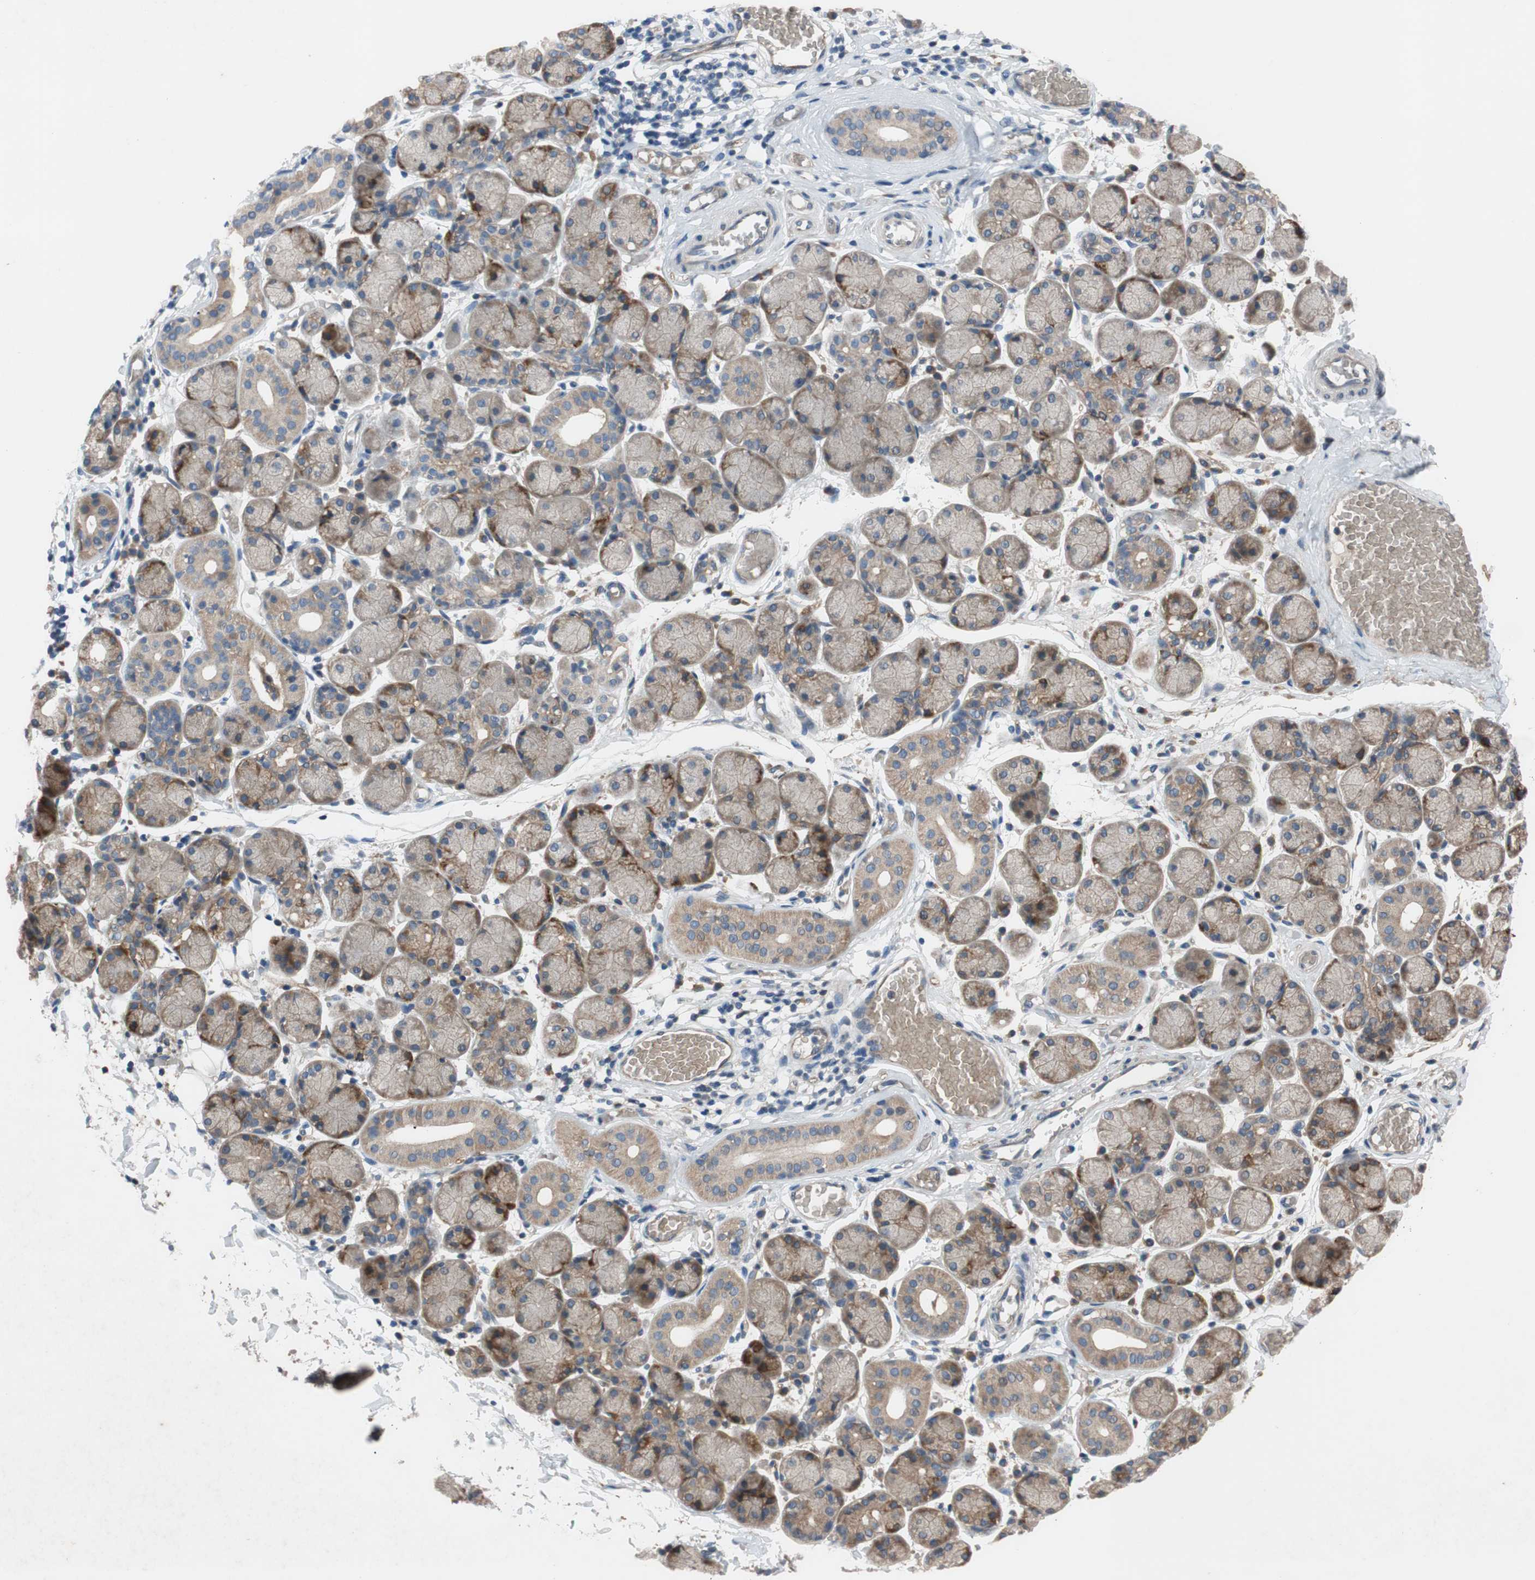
{"staining": {"intensity": "weak", "quantity": ">75%", "location": "cytoplasmic/membranous"}, "tissue": "salivary gland", "cell_type": "Glandular cells", "image_type": "normal", "snomed": [{"axis": "morphology", "description": "Normal tissue, NOS"}, {"axis": "topography", "description": "Salivary gland"}], "caption": "Protein analysis of normal salivary gland shows weak cytoplasmic/membranous positivity in about >75% of glandular cells. (Brightfield microscopy of DAB IHC at high magnification).", "gene": "ADD2", "patient": {"sex": "female", "age": 24}}